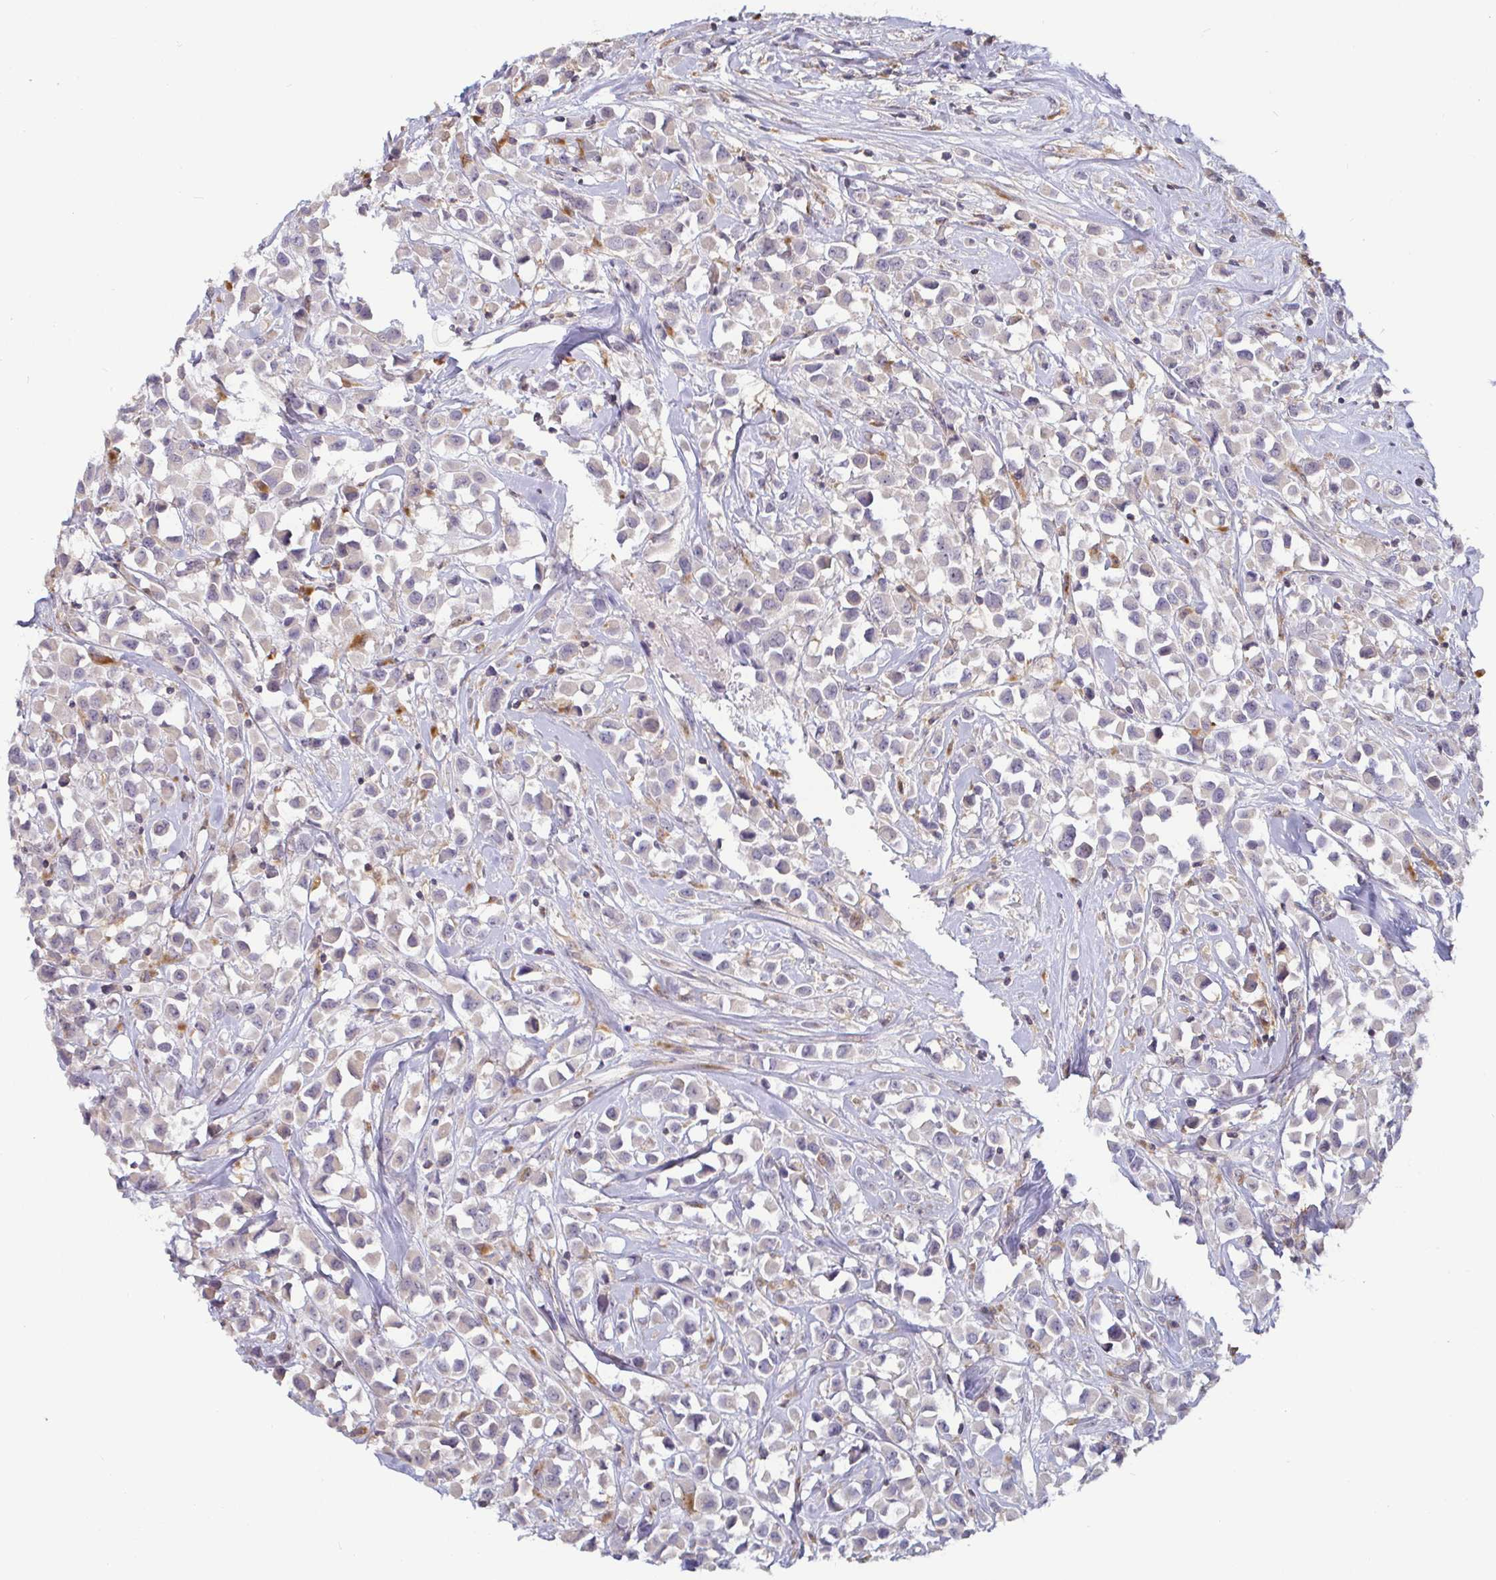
{"staining": {"intensity": "negative", "quantity": "none", "location": "none"}, "tissue": "breast cancer", "cell_type": "Tumor cells", "image_type": "cancer", "snomed": [{"axis": "morphology", "description": "Duct carcinoma"}, {"axis": "topography", "description": "Breast"}], "caption": "This is a micrograph of immunohistochemistry staining of invasive ductal carcinoma (breast), which shows no staining in tumor cells.", "gene": "CDH18", "patient": {"sex": "female", "age": 61}}